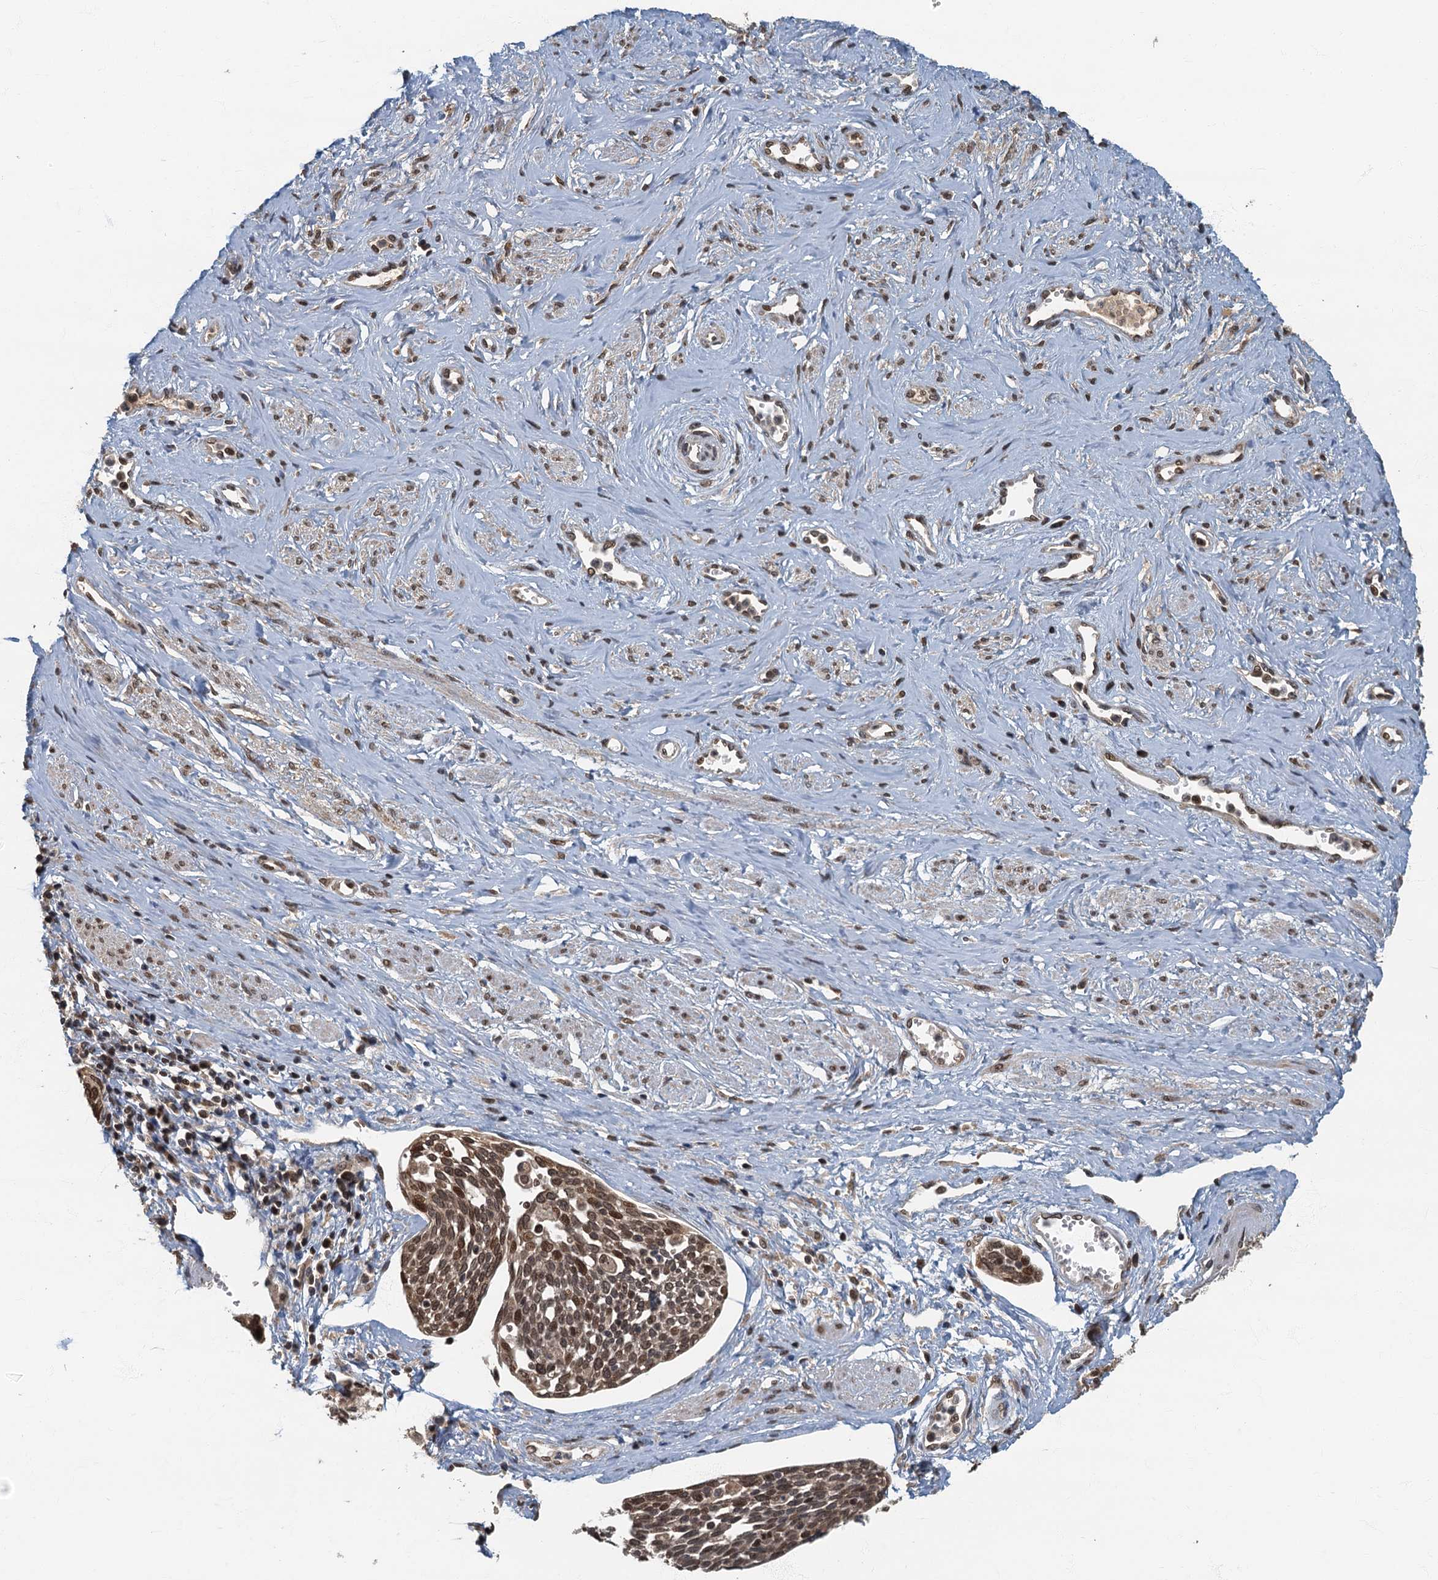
{"staining": {"intensity": "moderate", "quantity": ">75%", "location": "nuclear"}, "tissue": "cervical cancer", "cell_type": "Tumor cells", "image_type": "cancer", "snomed": [{"axis": "morphology", "description": "Squamous cell carcinoma, NOS"}, {"axis": "topography", "description": "Cervix"}], "caption": "A high-resolution photomicrograph shows immunohistochemistry staining of cervical squamous cell carcinoma, which reveals moderate nuclear staining in approximately >75% of tumor cells.", "gene": "CKAP2L", "patient": {"sex": "female", "age": 34}}